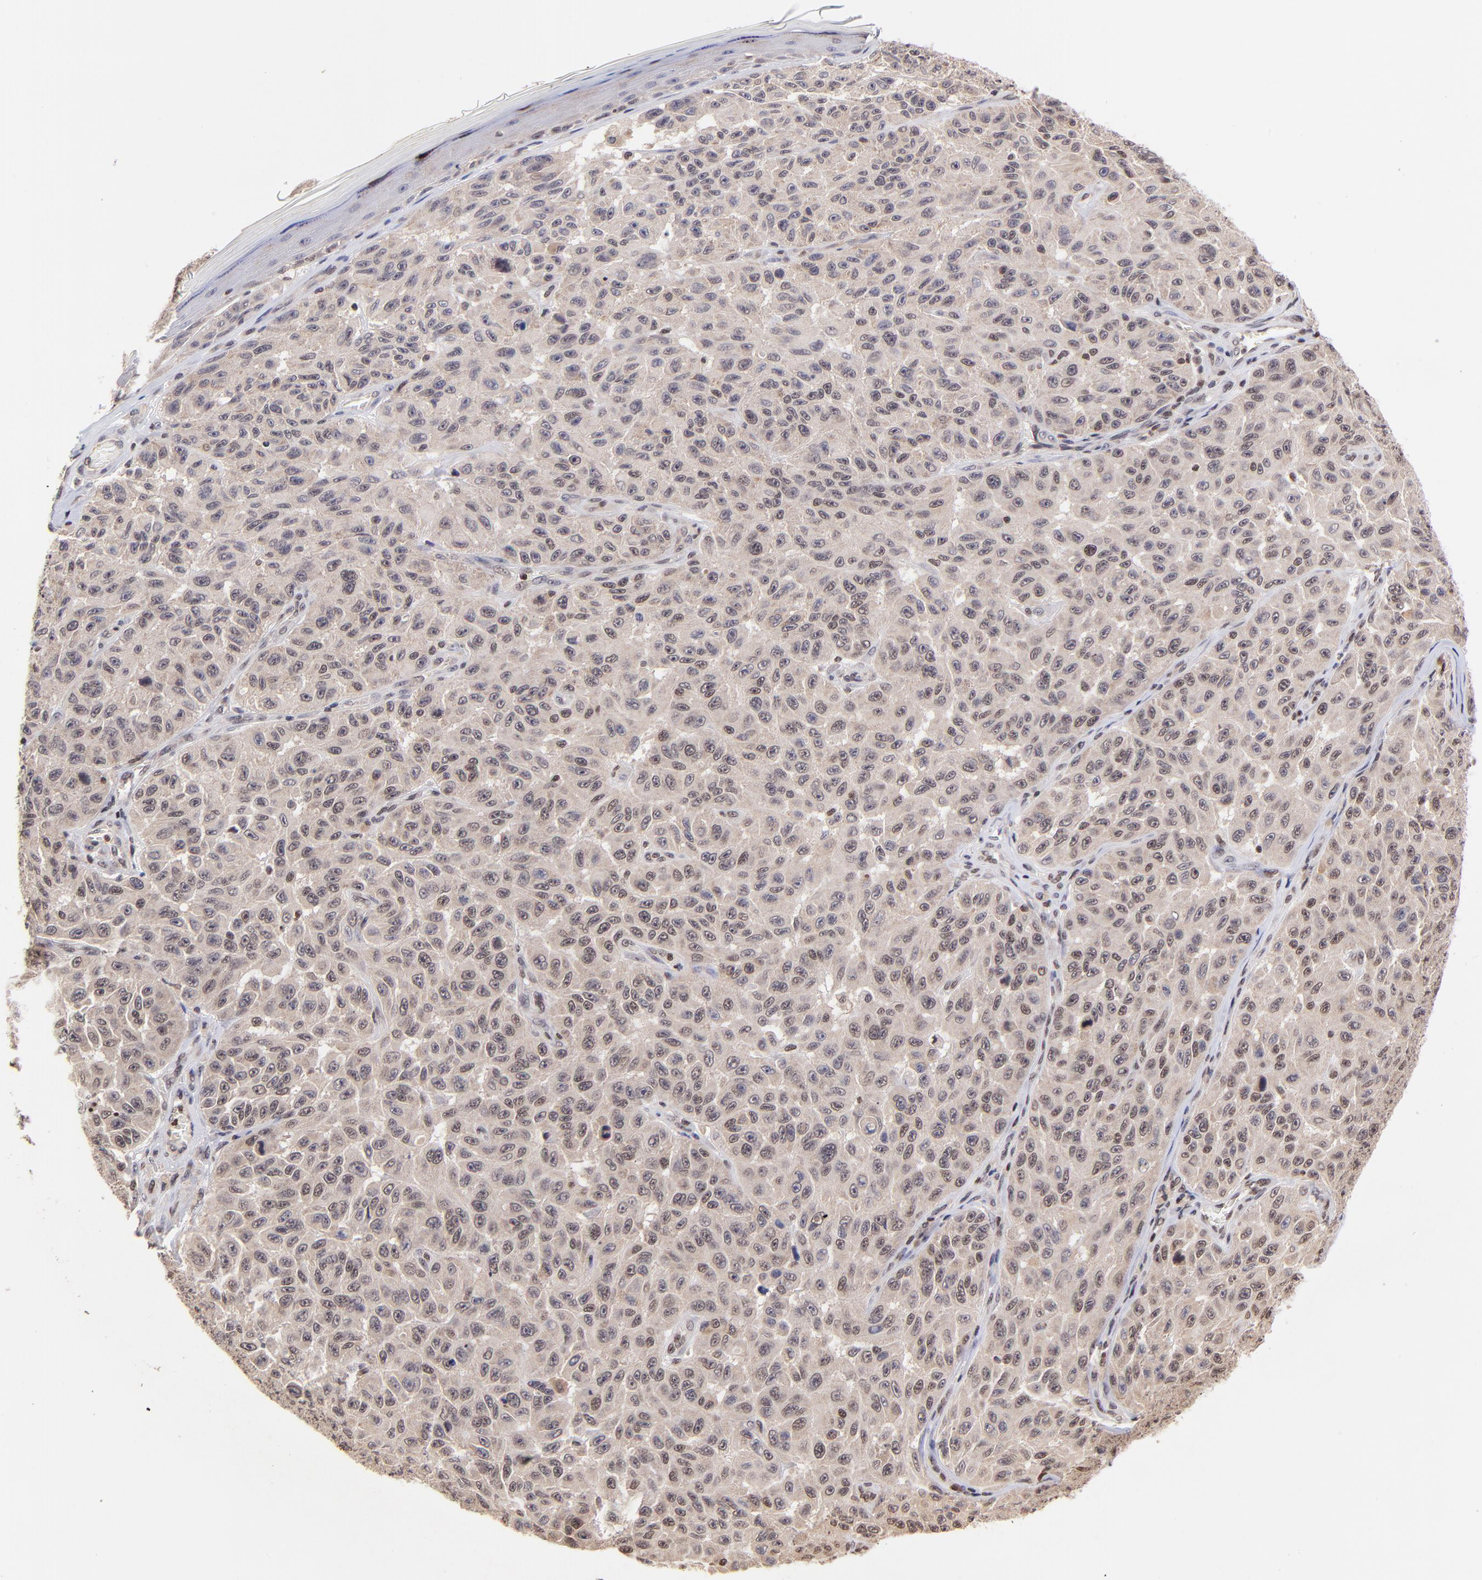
{"staining": {"intensity": "weak", "quantity": ">75%", "location": "cytoplasmic/membranous"}, "tissue": "melanoma", "cell_type": "Tumor cells", "image_type": "cancer", "snomed": [{"axis": "morphology", "description": "Malignant melanoma, NOS"}, {"axis": "topography", "description": "Skin"}], "caption": "A photomicrograph of human malignant melanoma stained for a protein exhibits weak cytoplasmic/membranous brown staining in tumor cells.", "gene": "WDR25", "patient": {"sex": "male", "age": 30}}